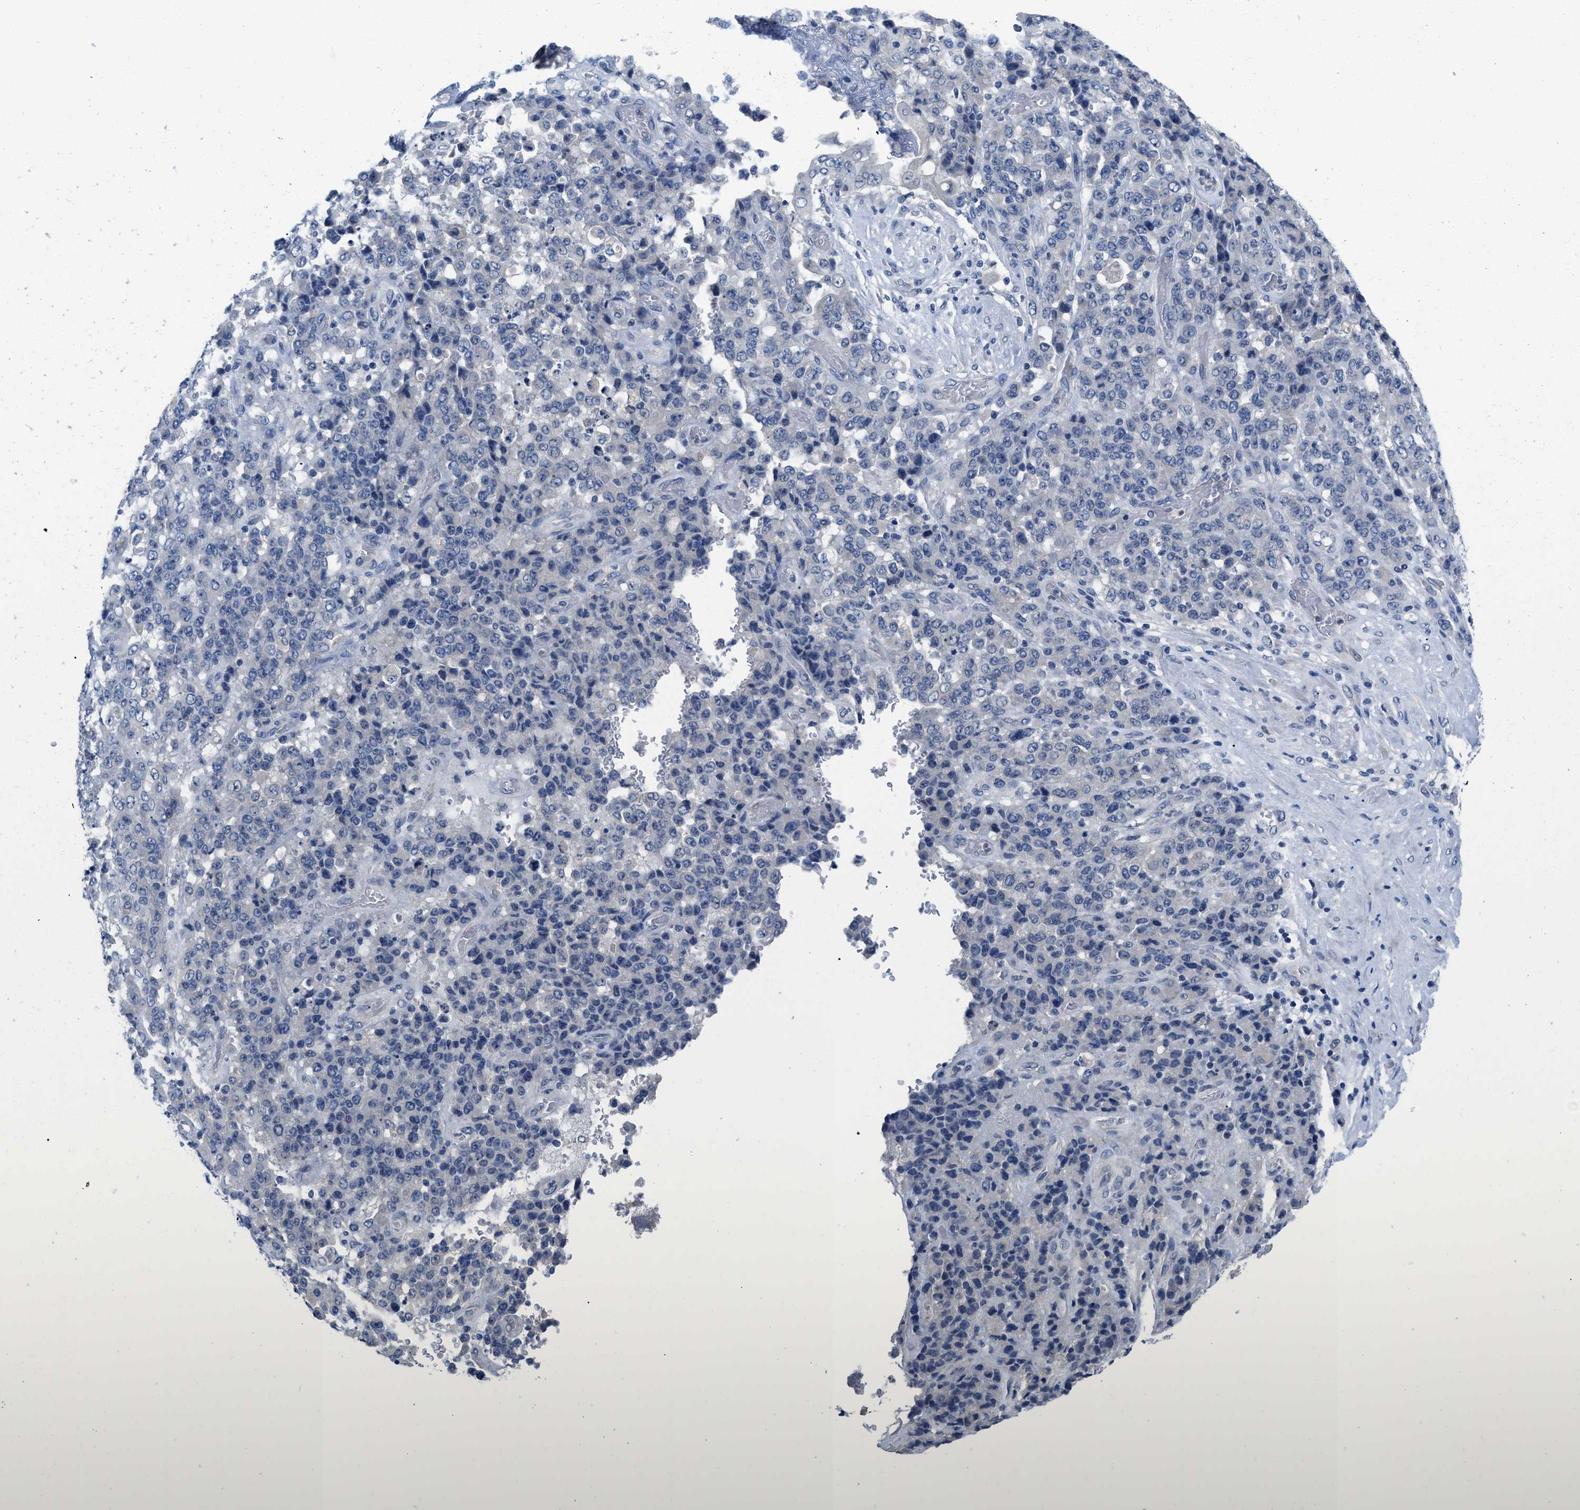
{"staining": {"intensity": "negative", "quantity": "none", "location": "none"}, "tissue": "stomach cancer", "cell_type": "Tumor cells", "image_type": "cancer", "snomed": [{"axis": "morphology", "description": "Adenocarcinoma, NOS"}, {"axis": "topography", "description": "Stomach"}], "caption": "Immunohistochemistry (IHC) of human adenocarcinoma (stomach) demonstrates no expression in tumor cells. (DAB immunohistochemistry (IHC) visualized using brightfield microscopy, high magnification).", "gene": "PYY", "patient": {"sex": "female", "age": 73}}